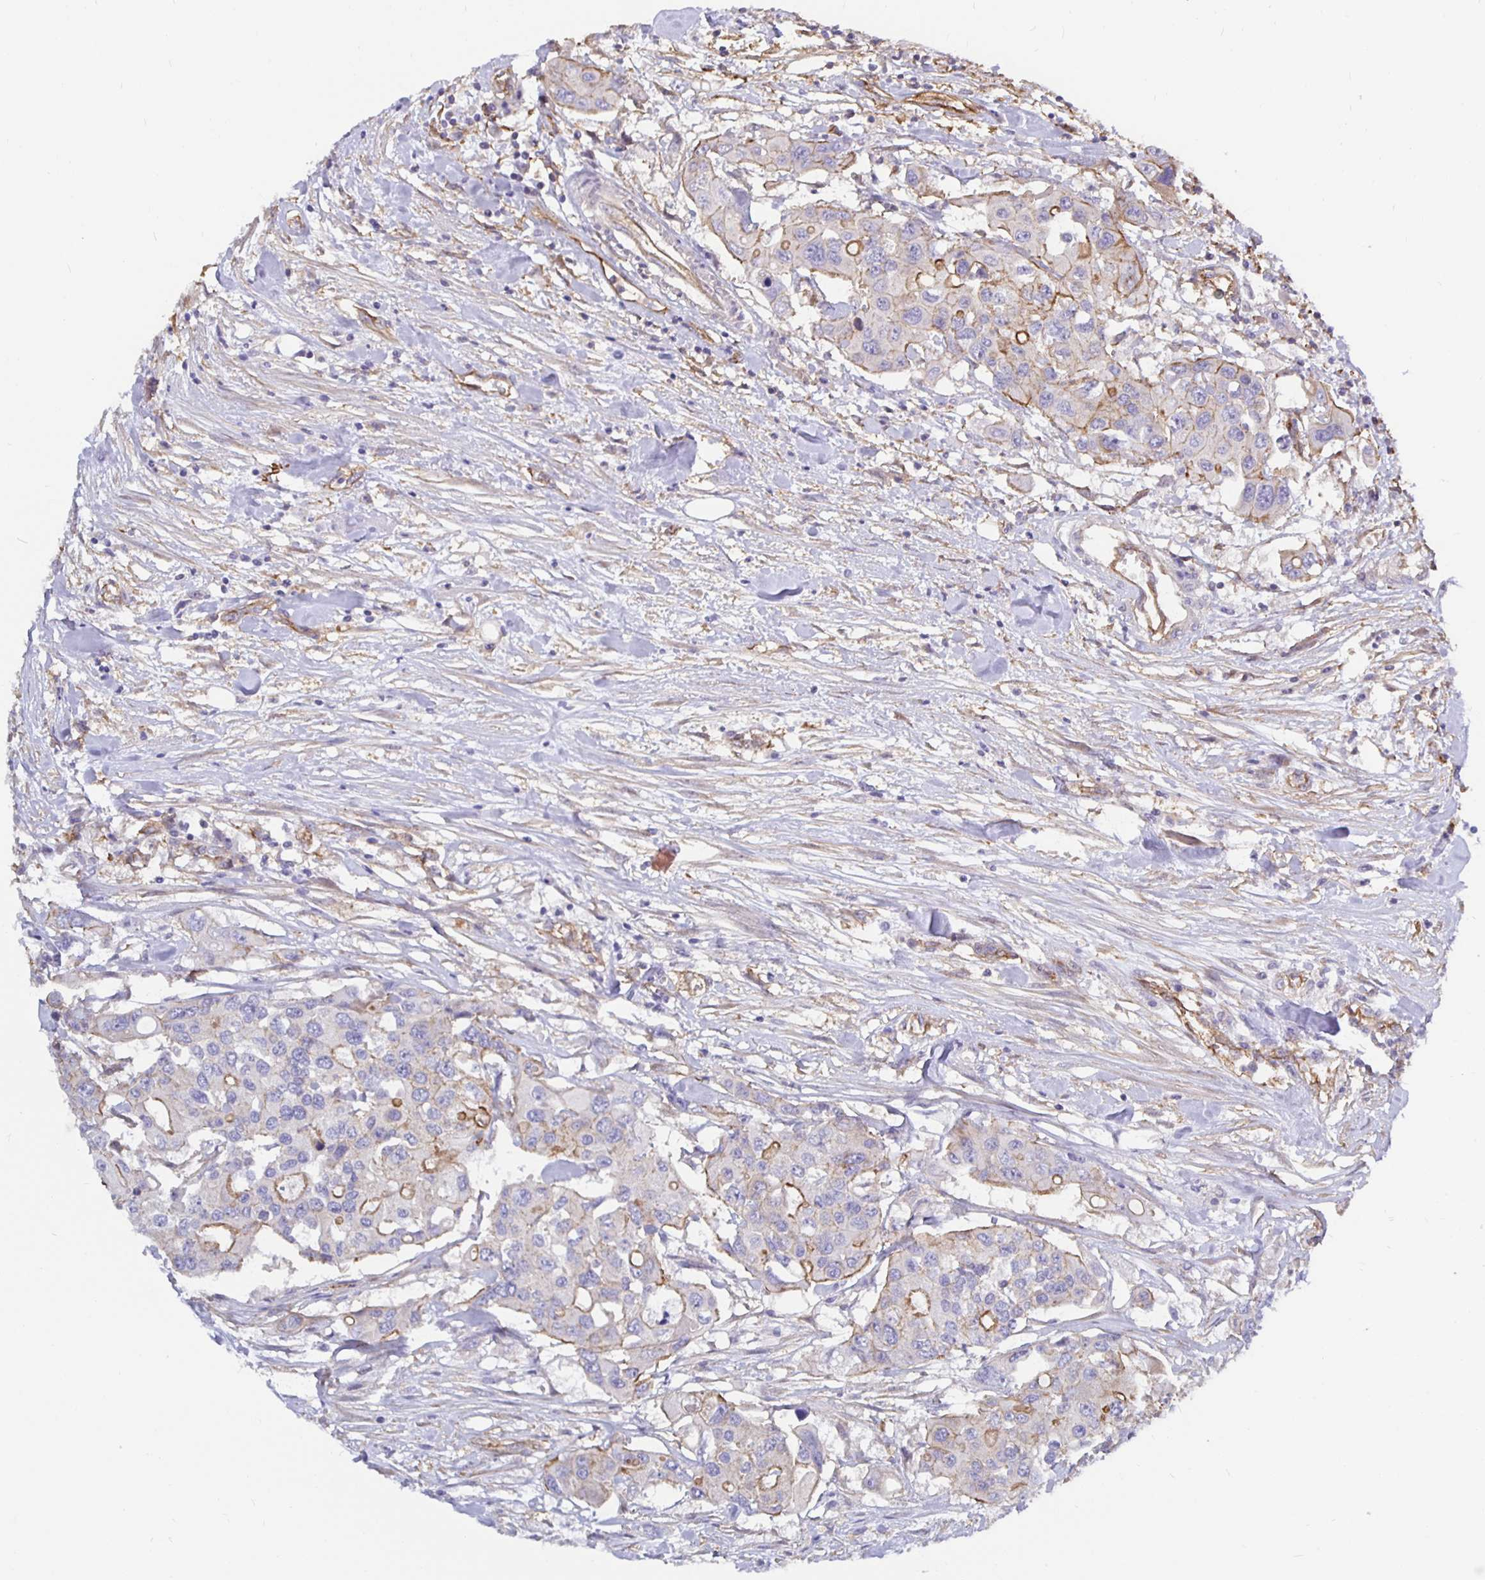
{"staining": {"intensity": "strong", "quantity": "<25%", "location": "cytoplasmic/membranous"}, "tissue": "colorectal cancer", "cell_type": "Tumor cells", "image_type": "cancer", "snomed": [{"axis": "morphology", "description": "Adenocarcinoma, NOS"}, {"axis": "topography", "description": "Colon"}], "caption": "Immunohistochemistry micrograph of neoplastic tissue: human colorectal adenocarcinoma stained using IHC shows medium levels of strong protein expression localized specifically in the cytoplasmic/membranous of tumor cells, appearing as a cytoplasmic/membranous brown color.", "gene": "ARHGEF39", "patient": {"sex": "male", "age": 77}}